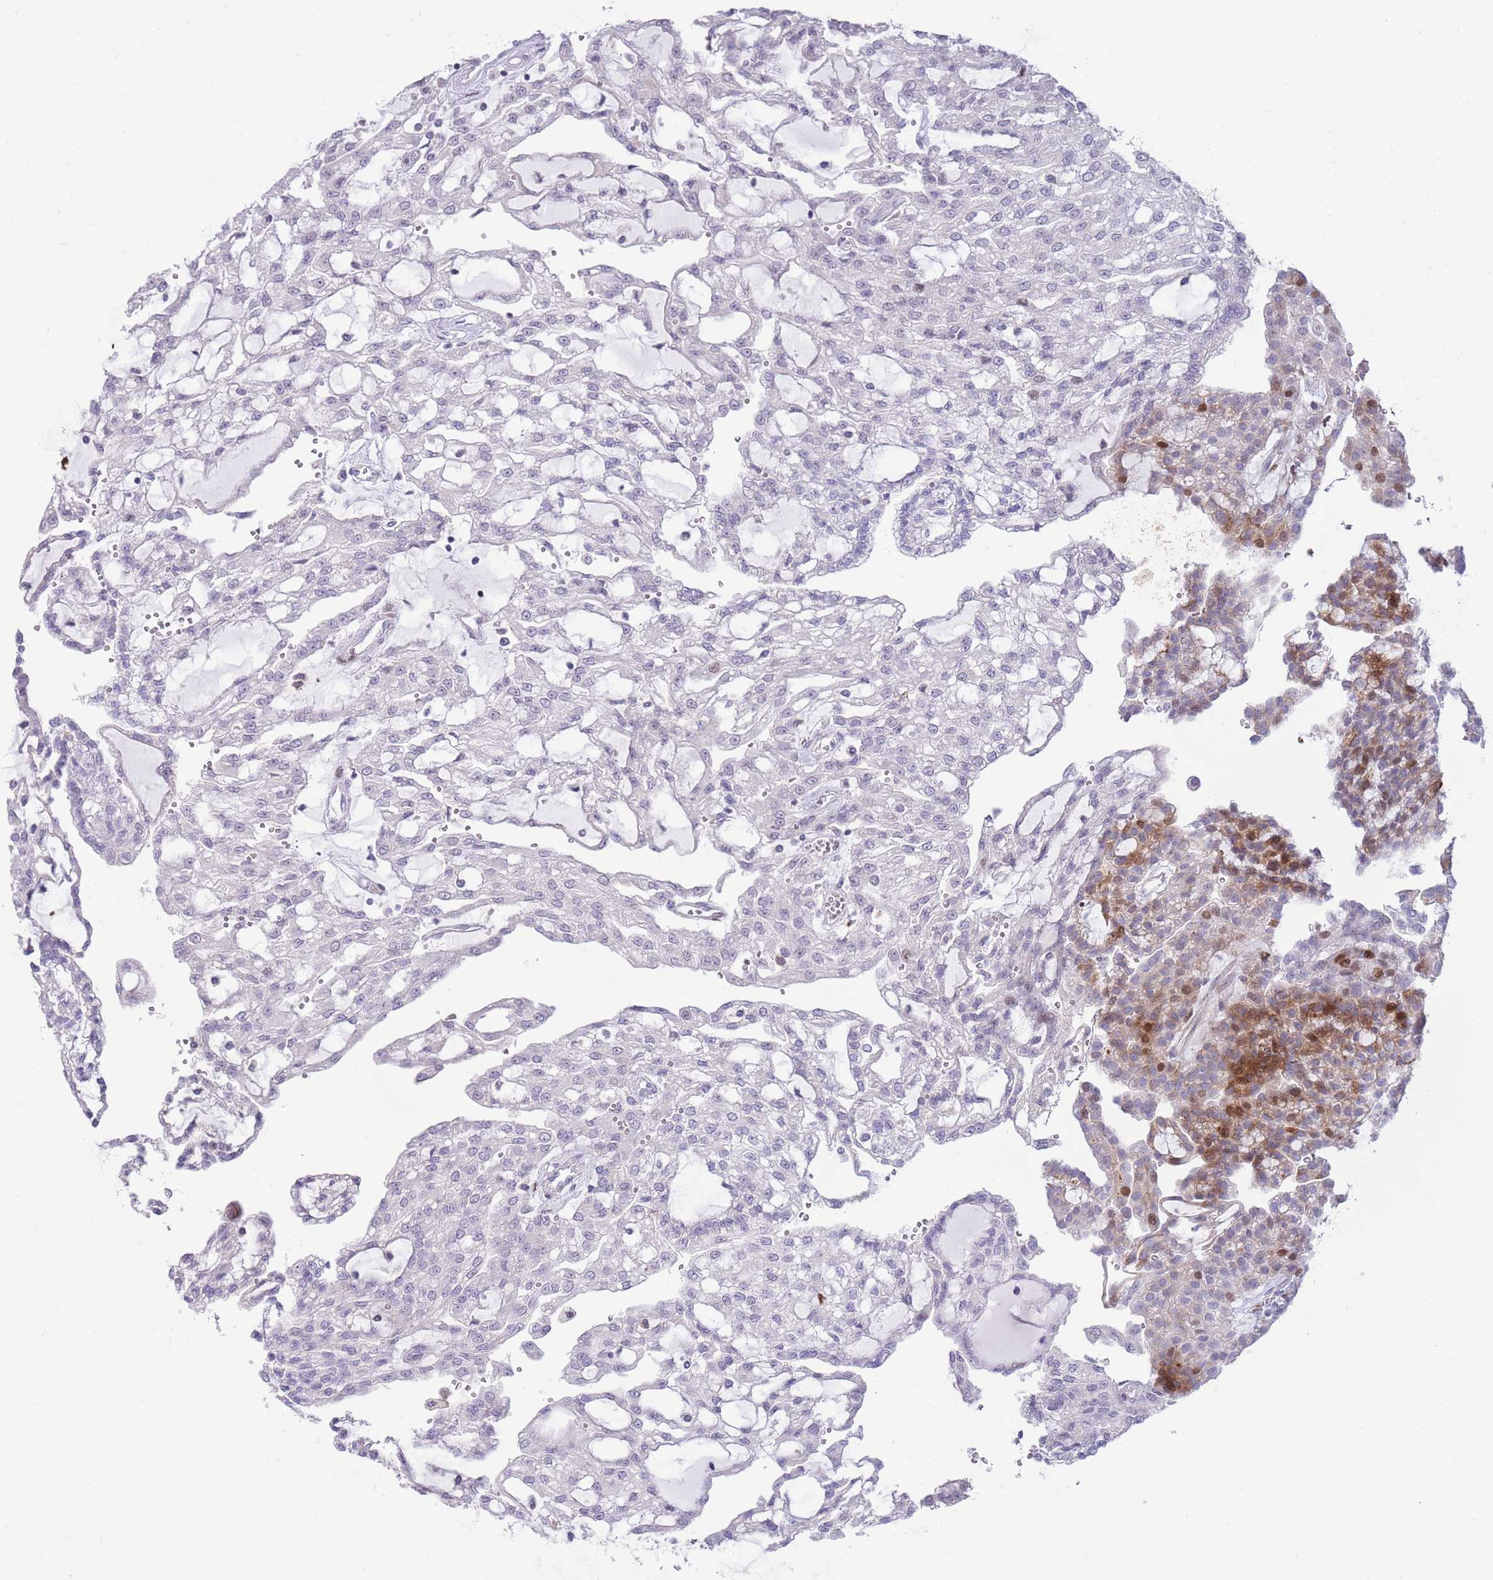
{"staining": {"intensity": "moderate", "quantity": "<25%", "location": "cytoplasmic/membranous,nuclear"}, "tissue": "renal cancer", "cell_type": "Tumor cells", "image_type": "cancer", "snomed": [{"axis": "morphology", "description": "Adenocarcinoma, NOS"}, {"axis": "topography", "description": "Kidney"}], "caption": "The histopathology image shows staining of renal adenocarcinoma, revealing moderate cytoplasmic/membranous and nuclear protein expression (brown color) within tumor cells. The staining was performed using DAB (3,3'-diaminobenzidine), with brown indicating positive protein expression. Nuclei are stained blue with hematoxylin.", "gene": "ANO8", "patient": {"sex": "male", "age": 63}}